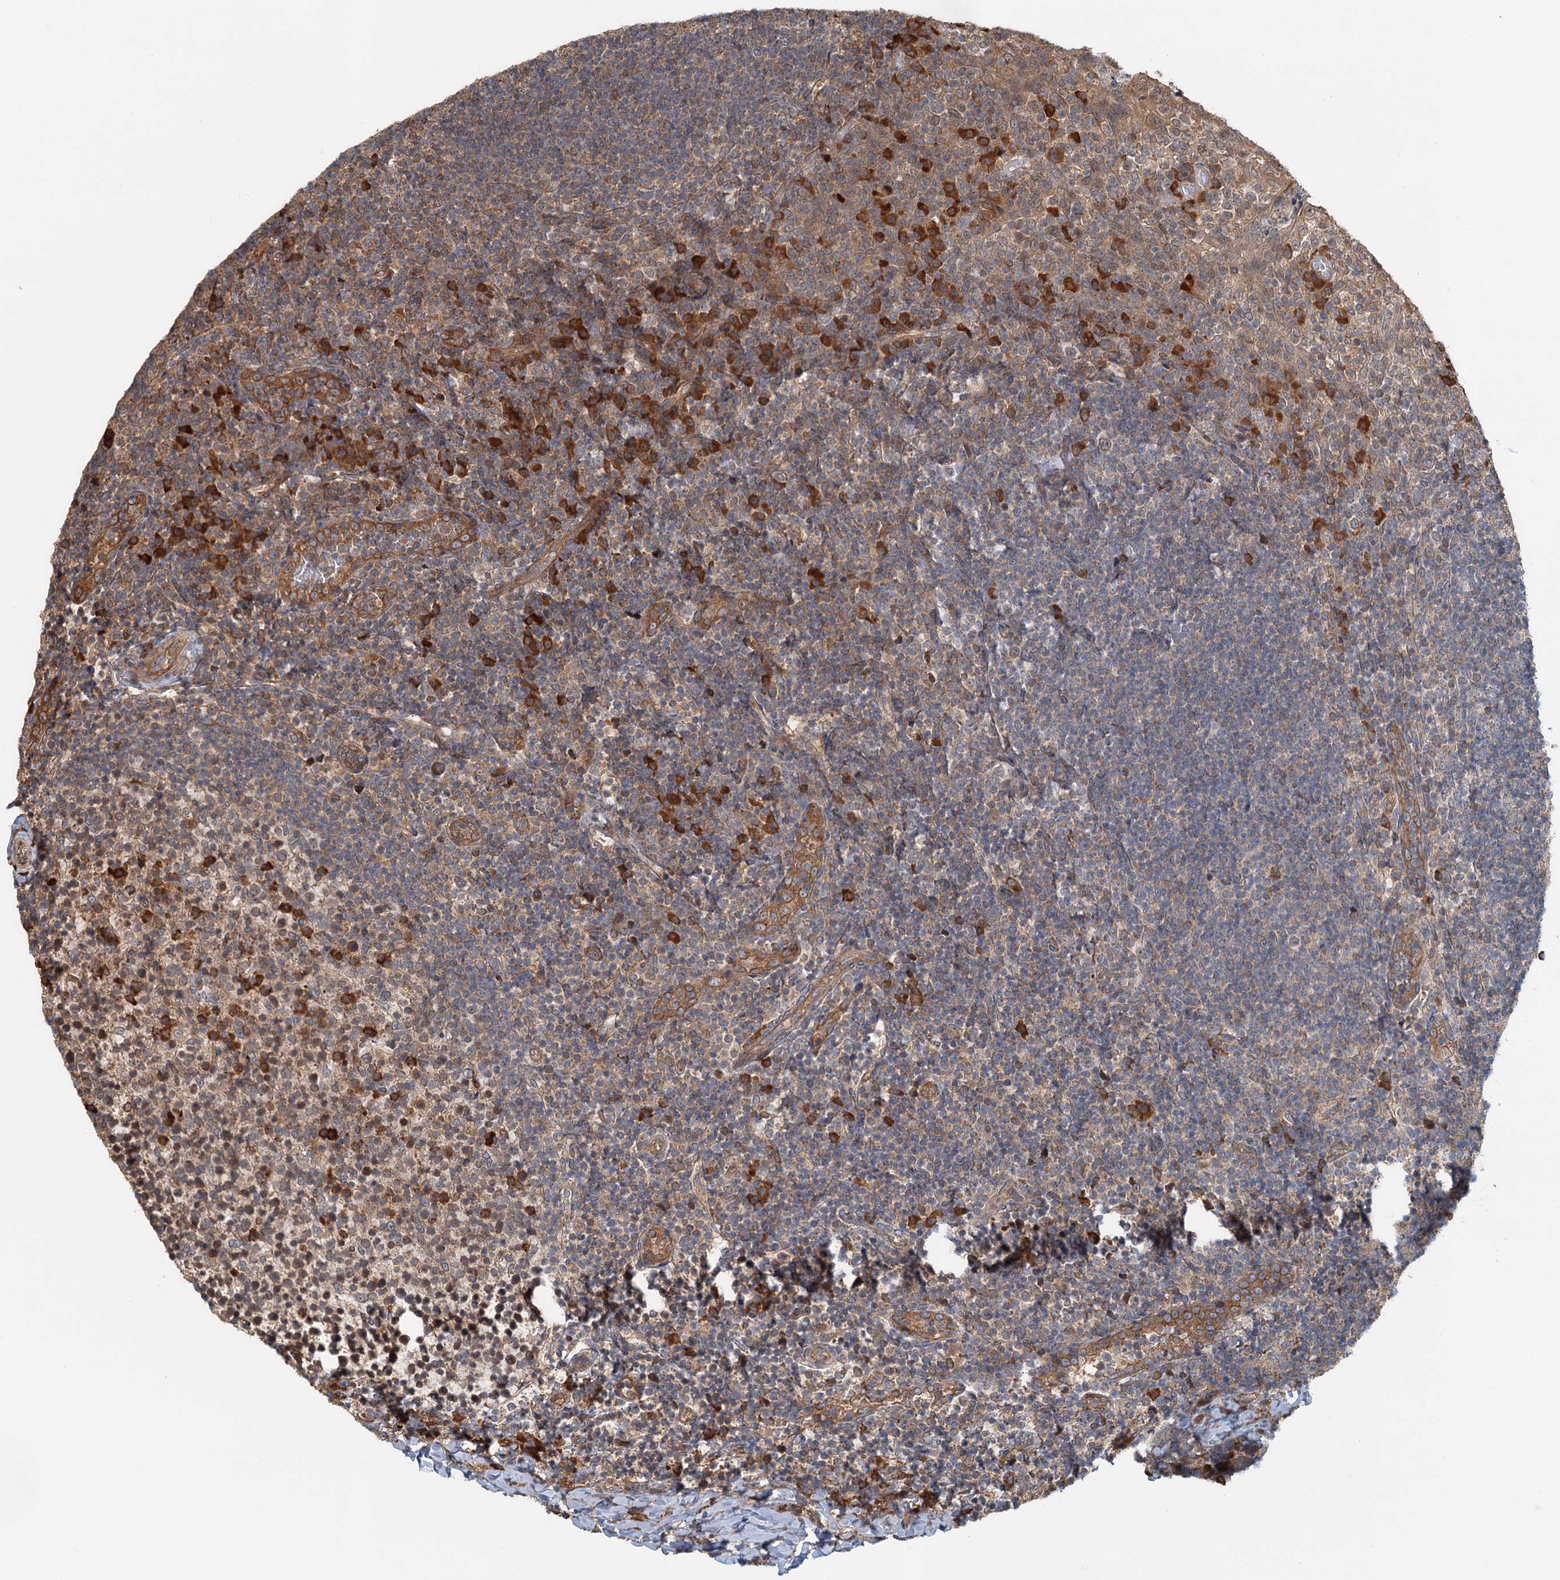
{"staining": {"intensity": "strong", "quantity": "<25%", "location": "cytoplasmic/membranous"}, "tissue": "tonsil", "cell_type": "Germinal center cells", "image_type": "normal", "snomed": [{"axis": "morphology", "description": "Normal tissue, NOS"}, {"axis": "topography", "description": "Tonsil"}], "caption": "Human tonsil stained for a protein (brown) reveals strong cytoplasmic/membranous positive positivity in about <25% of germinal center cells.", "gene": "ZNF527", "patient": {"sex": "female", "age": 10}}